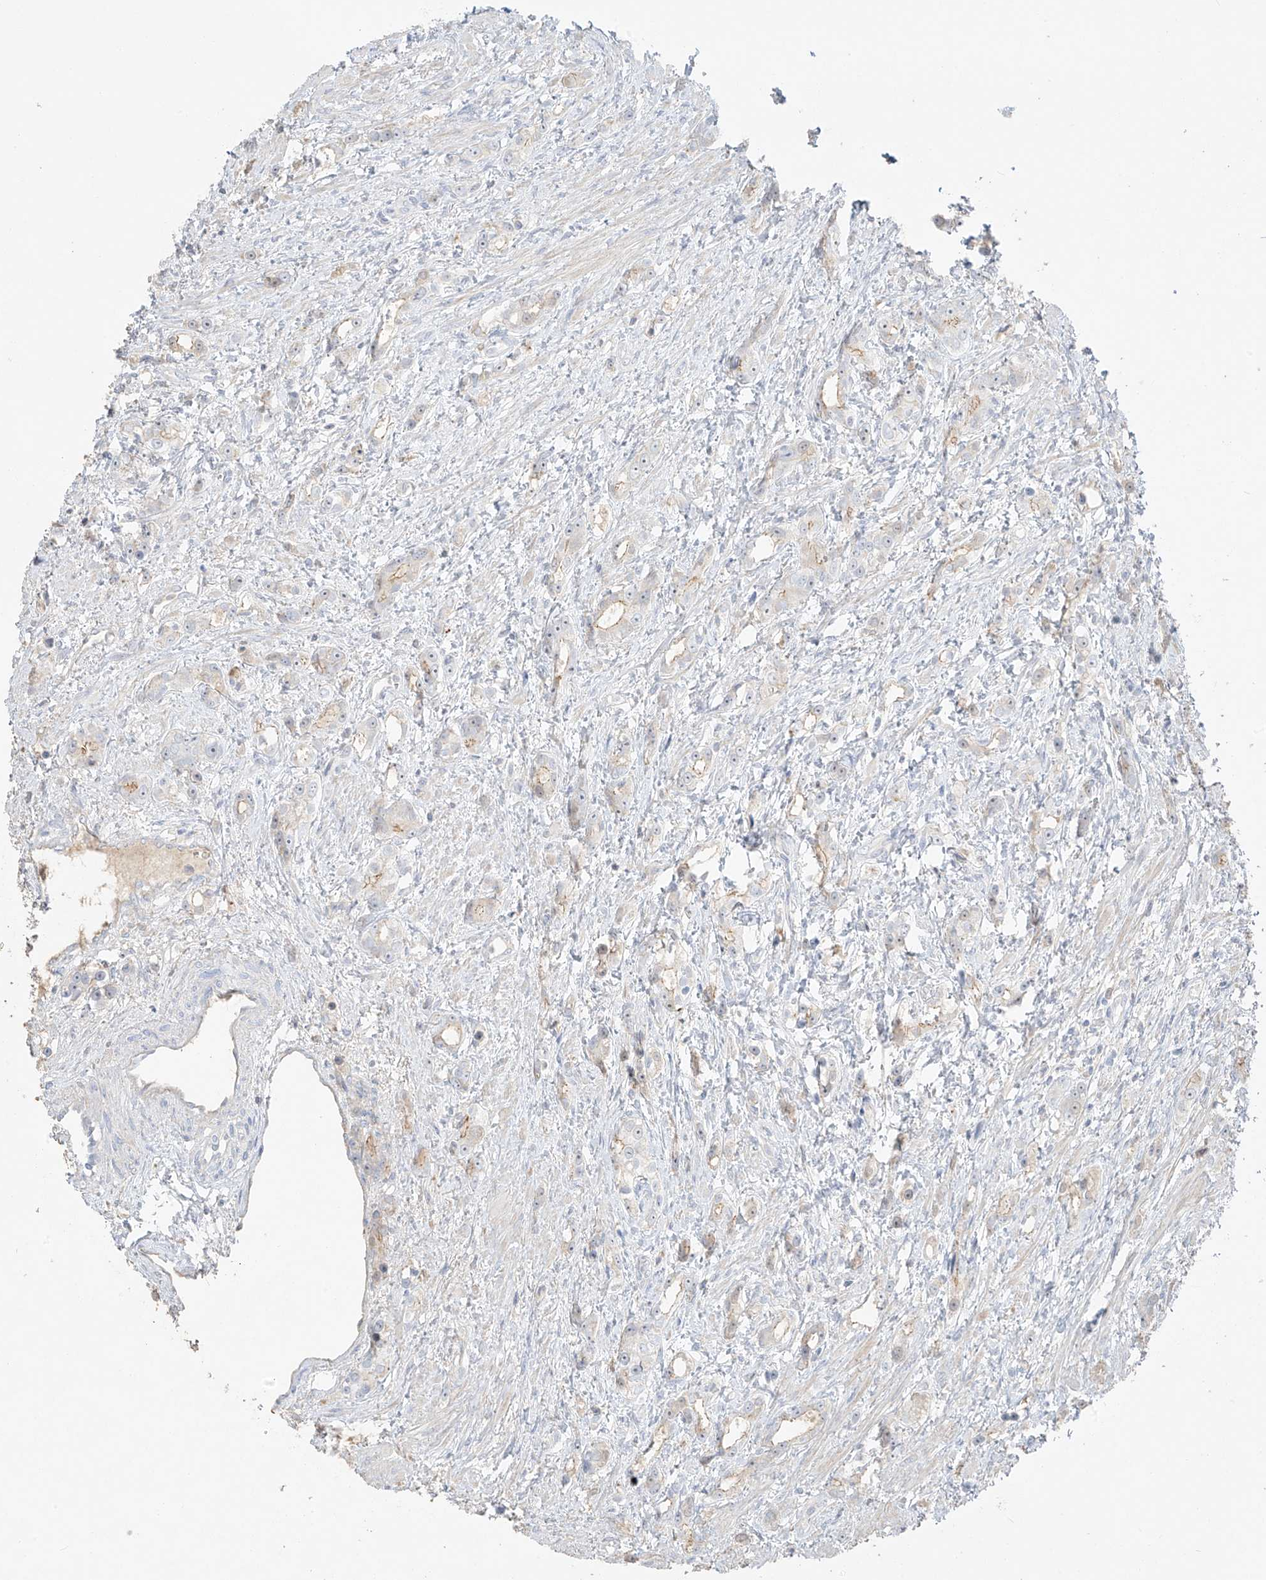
{"staining": {"intensity": "negative", "quantity": "none", "location": "none"}, "tissue": "prostate cancer", "cell_type": "Tumor cells", "image_type": "cancer", "snomed": [{"axis": "morphology", "description": "Adenocarcinoma, High grade"}, {"axis": "topography", "description": "Prostate"}], "caption": "Adenocarcinoma (high-grade) (prostate) was stained to show a protein in brown. There is no significant positivity in tumor cells.", "gene": "ZBTB41", "patient": {"sex": "male", "age": 63}}